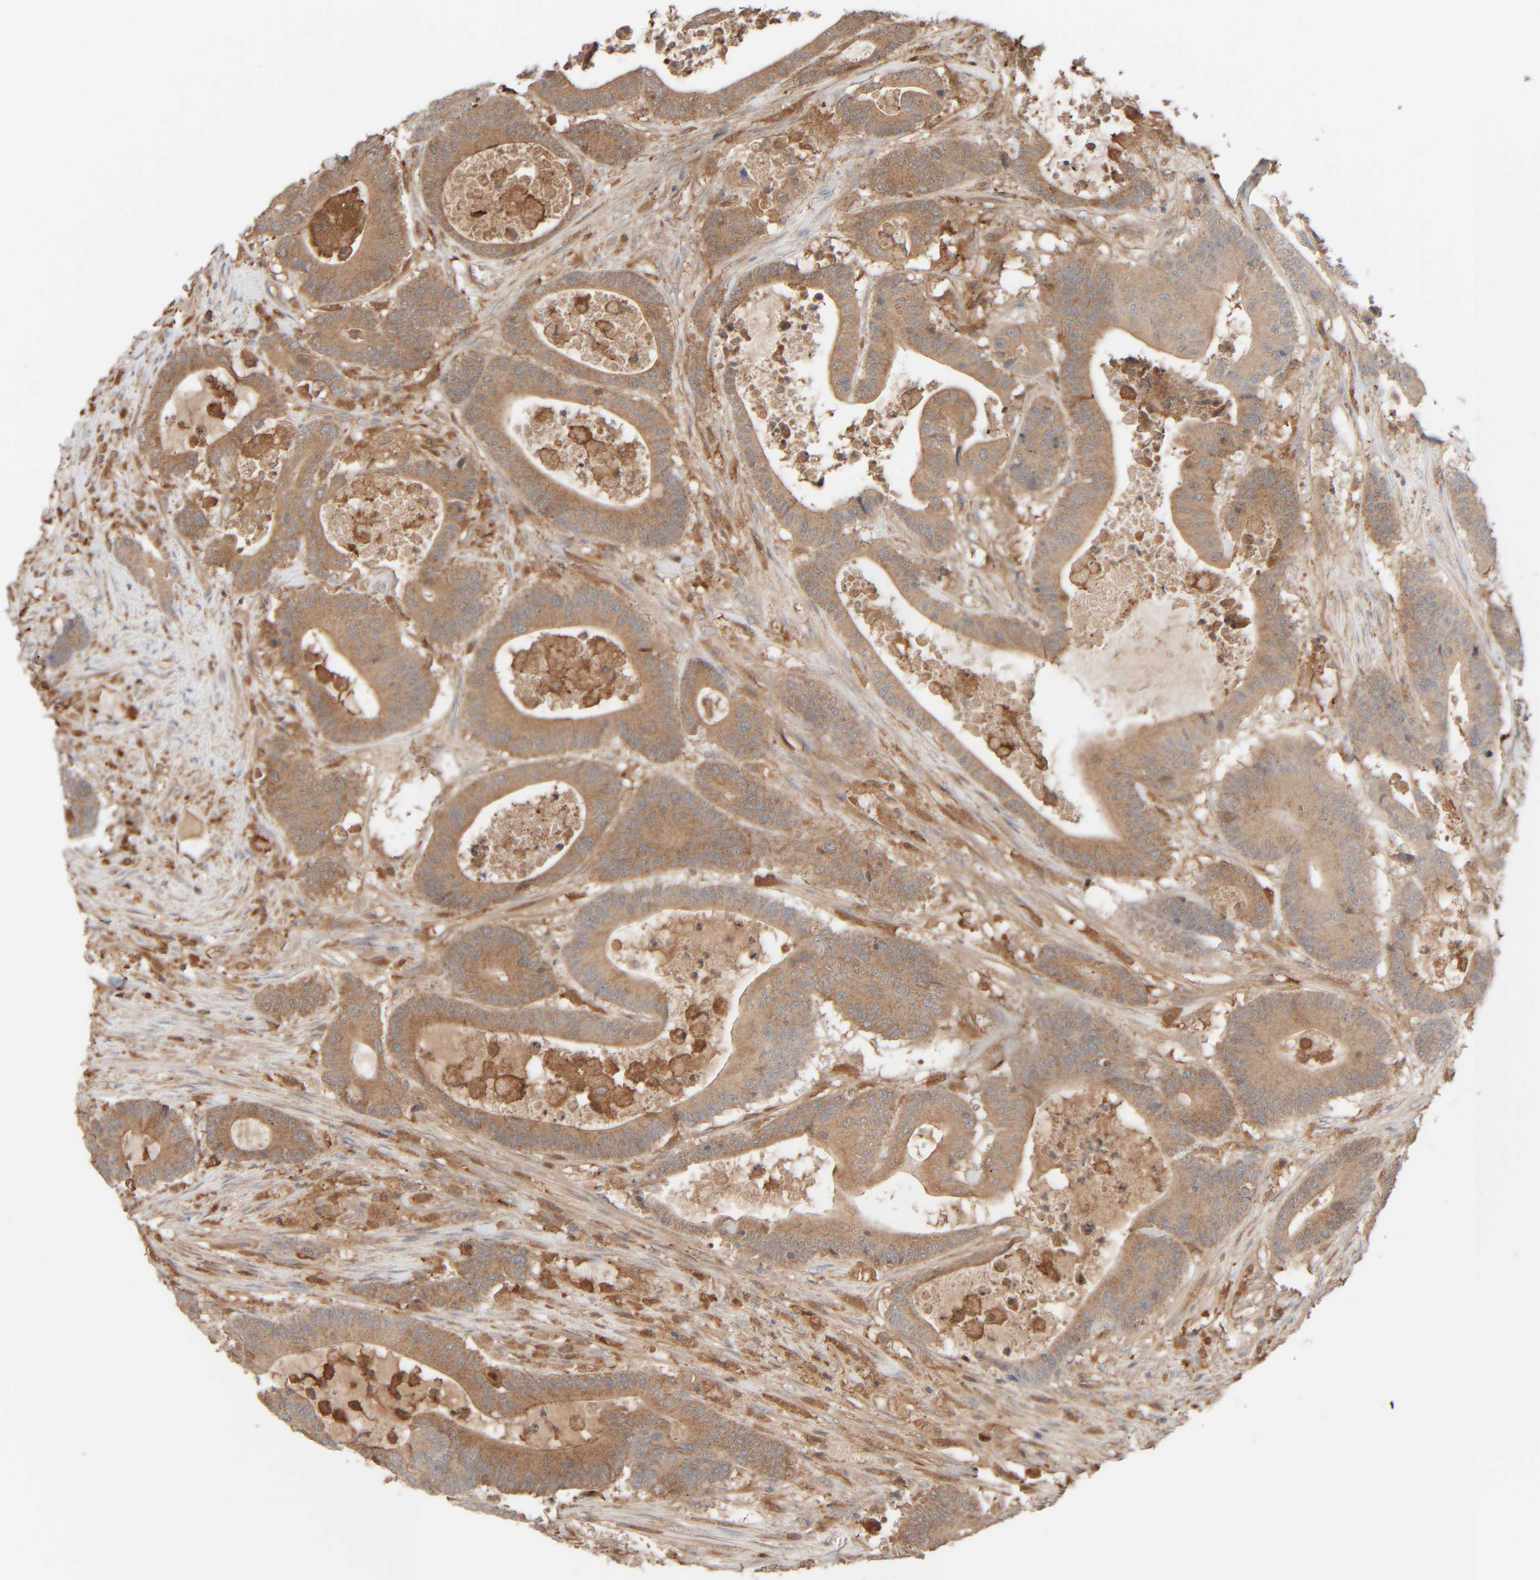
{"staining": {"intensity": "moderate", "quantity": ">75%", "location": "cytoplasmic/membranous"}, "tissue": "colorectal cancer", "cell_type": "Tumor cells", "image_type": "cancer", "snomed": [{"axis": "morphology", "description": "Adenocarcinoma, NOS"}, {"axis": "topography", "description": "Colon"}], "caption": "DAB (3,3'-diaminobenzidine) immunohistochemical staining of human colorectal adenocarcinoma demonstrates moderate cytoplasmic/membranous protein positivity in about >75% of tumor cells.", "gene": "TMEM192", "patient": {"sex": "female", "age": 84}}